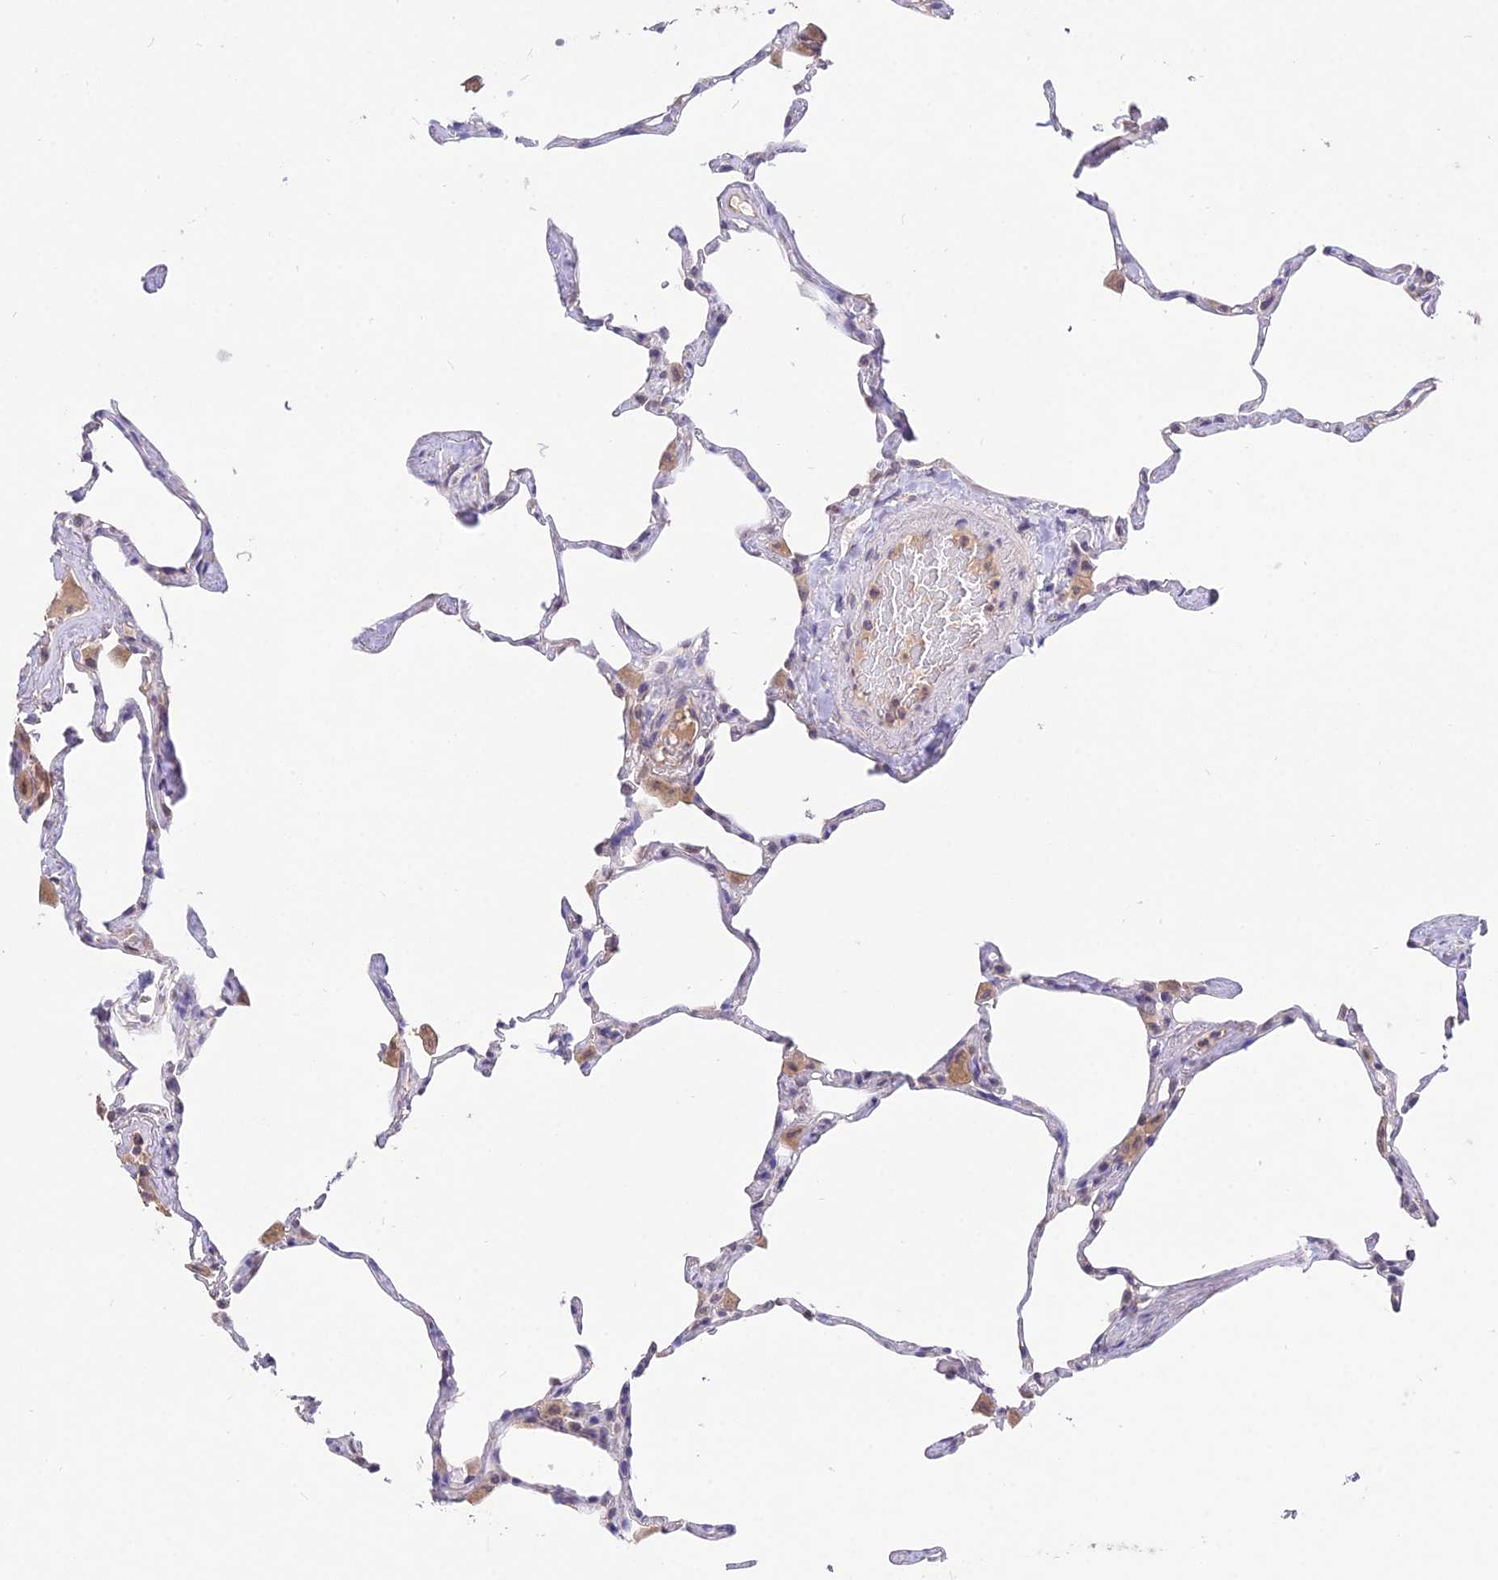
{"staining": {"intensity": "negative", "quantity": "none", "location": "none"}, "tissue": "lung", "cell_type": "Alveolar cells", "image_type": "normal", "snomed": [{"axis": "morphology", "description": "Normal tissue, NOS"}, {"axis": "topography", "description": "Lung"}], "caption": "Immunohistochemistry (IHC) photomicrograph of normal lung: lung stained with DAB (3,3'-diaminobenzidine) exhibits no significant protein staining in alveolar cells.", "gene": "PGK1", "patient": {"sex": "male", "age": 65}}